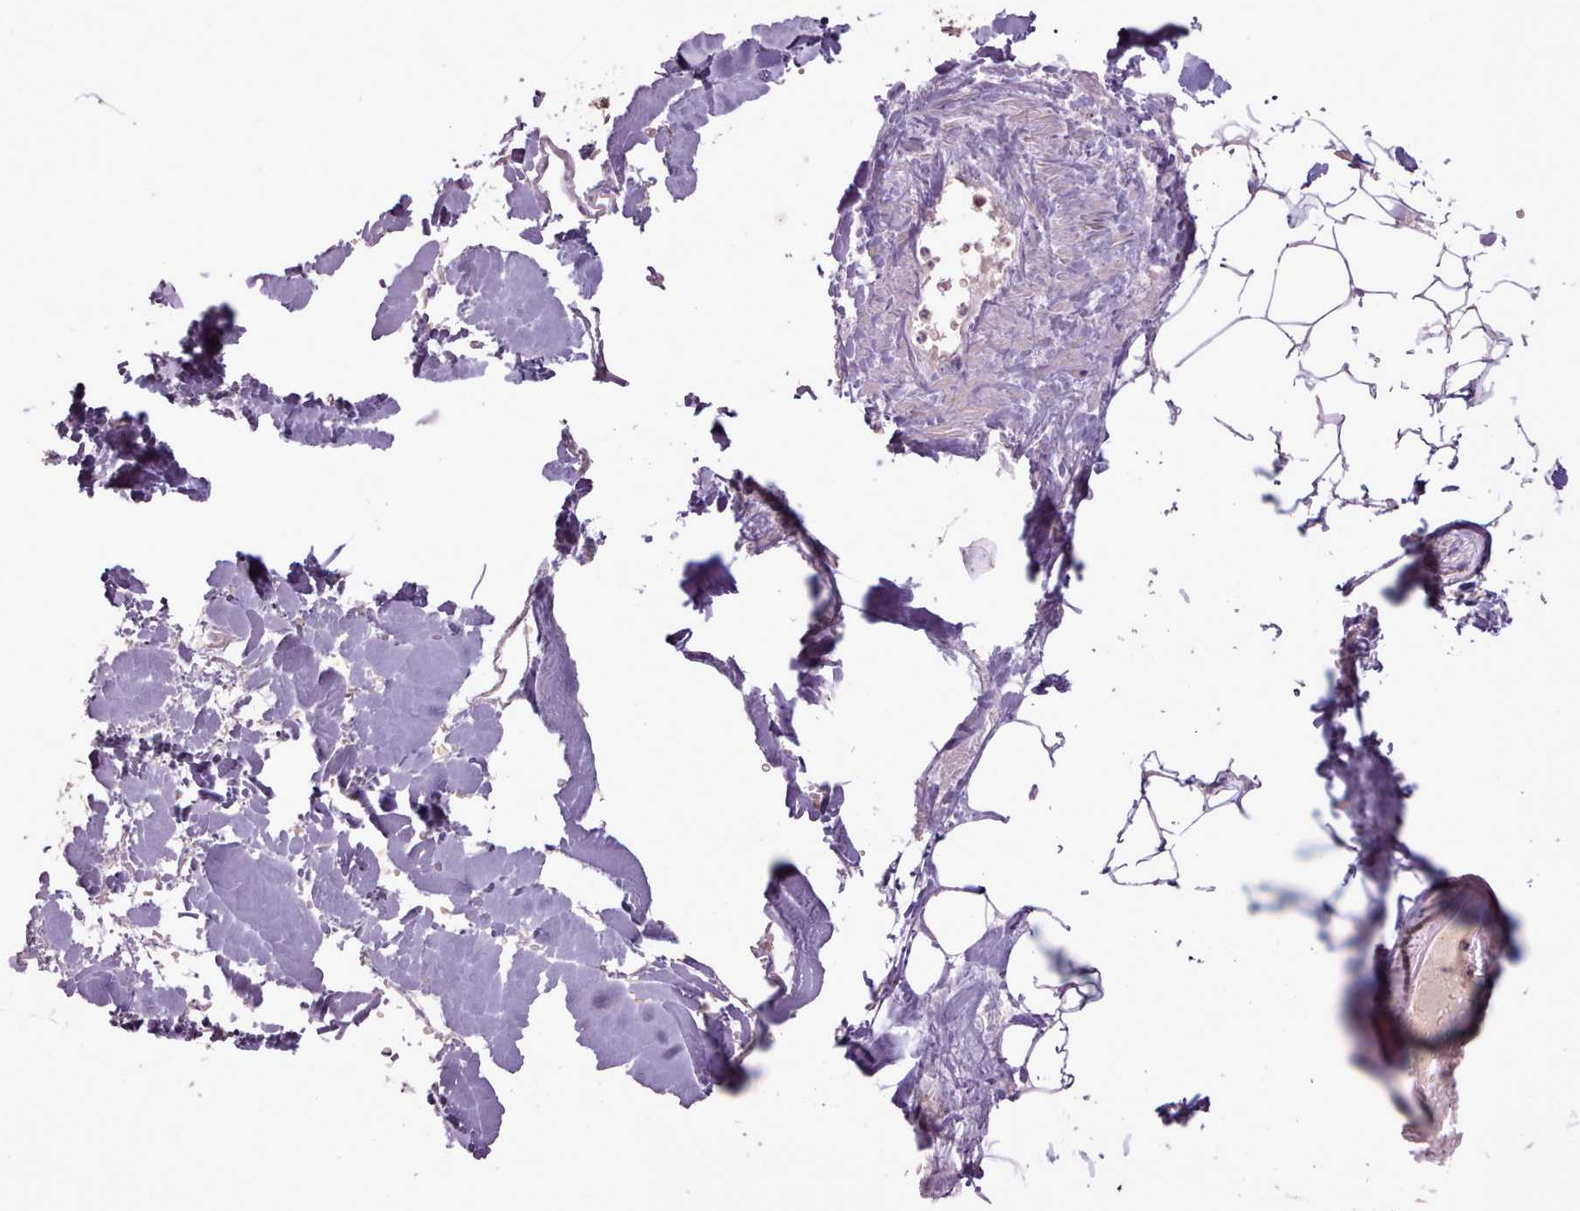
{"staining": {"intensity": "weak", "quantity": "<25%", "location": "cytoplasmic/membranous"}, "tissue": "adipose tissue", "cell_type": "Adipocytes", "image_type": "normal", "snomed": [{"axis": "morphology", "description": "Normal tissue, NOS"}, {"axis": "topography", "description": "Peripheral nerve tissue"}], "caption": "Immunohistochemistry photomicrograph of benign human adipose tissue stained for a protein (brown), which shows no staining in adipocytes.", "gene": "LIN7C", "patient": {"sex": "male", "age": 74}}